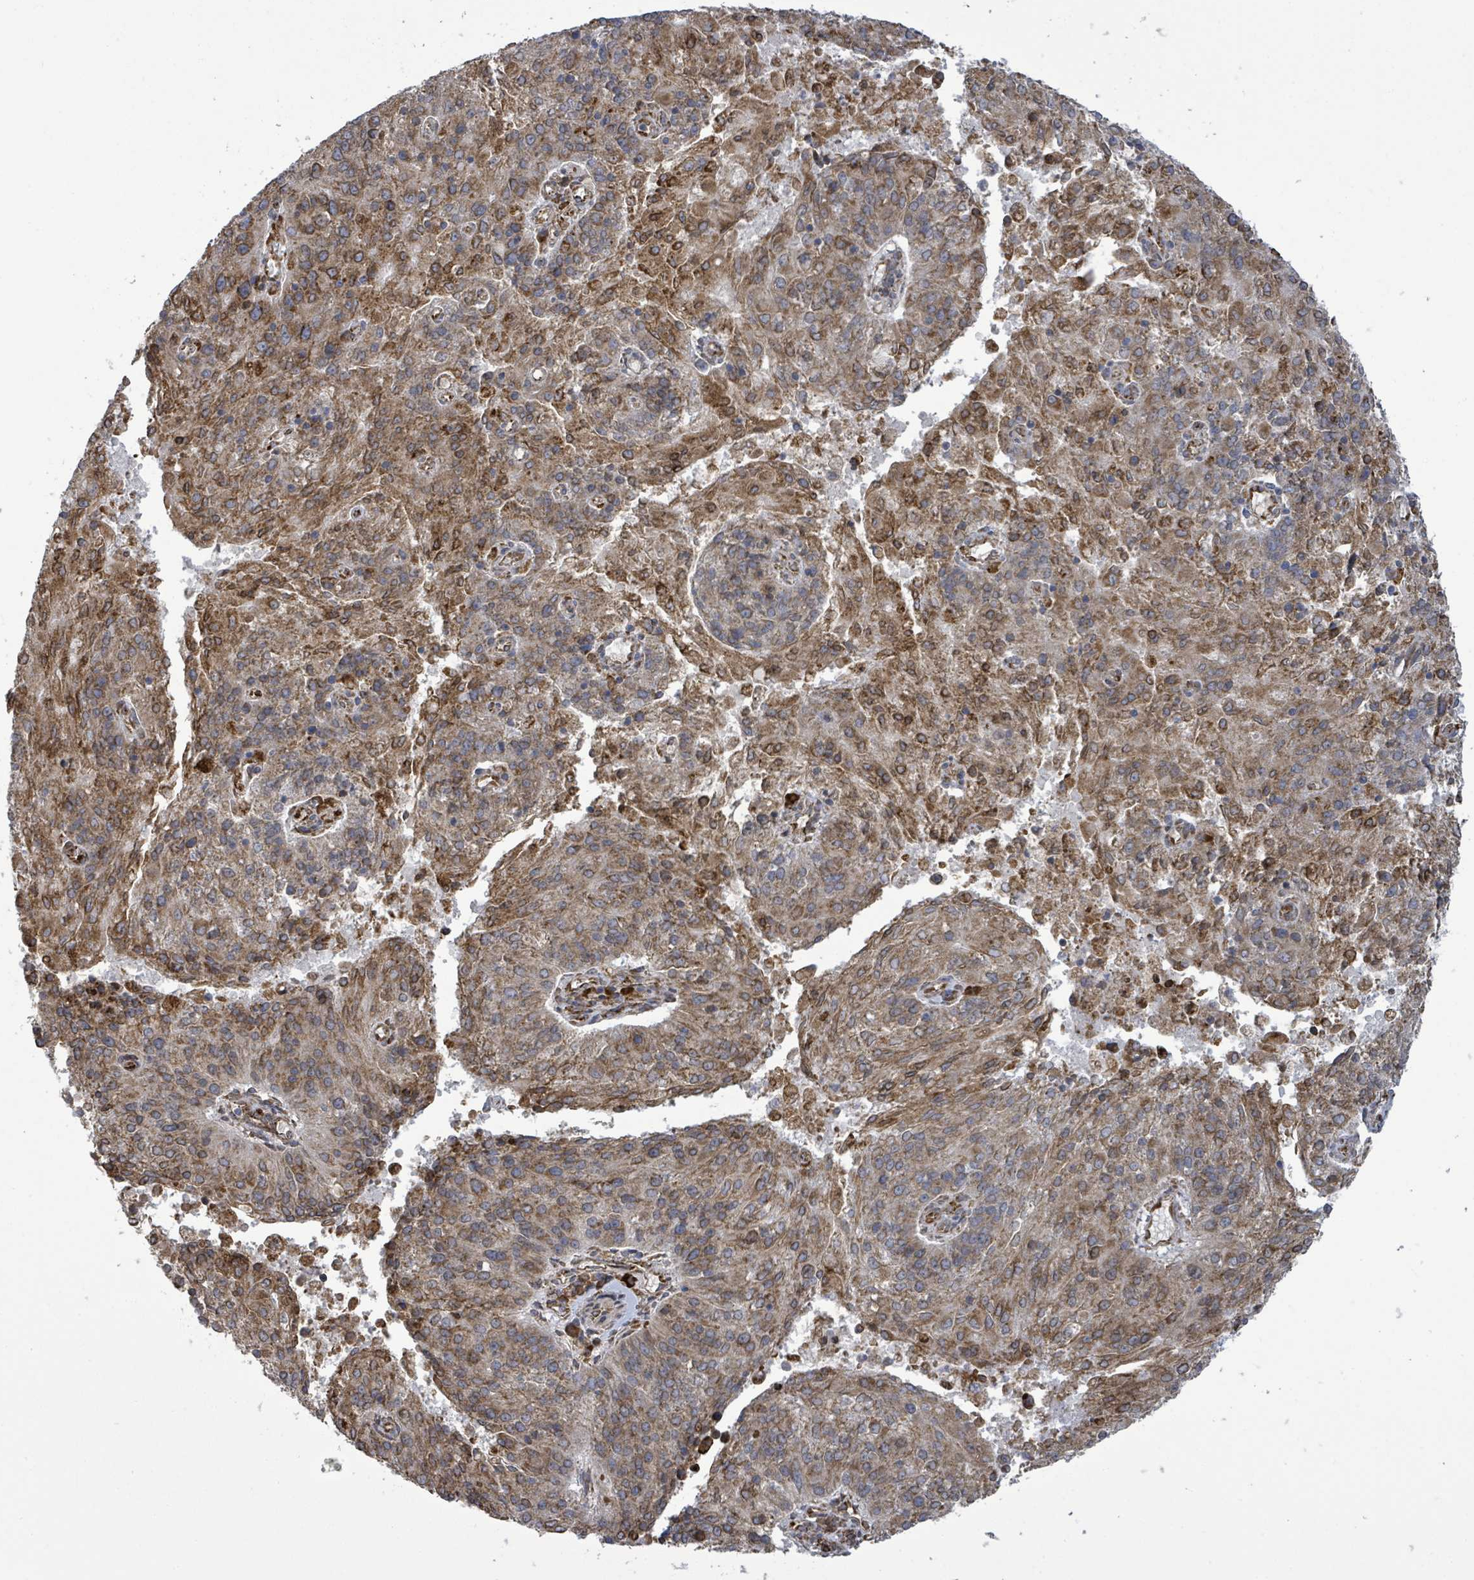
{"staining": {"intensity": "moderate", "quantity": ">75%", "location": "cytoplasmic/membranous"}, "tissue": "endometrial cancer", "cell_type": "Tumor cells", "image_type": "cancer", "snomed": [{"axis": "morphology", "description": "Adenocarcinoma, NOS"}, {"axis": "topography", "description": "Endometrium"}], "caption": "High-power microscopy captured an immunohistochemistry image of adenocarcinoma (endometrial), revealing moderate cytoplasmic/membranous expression in approximately >75% of tumor cells.", "gene": "NOMO1", "patient": {"sex": "female", "age": 82}}